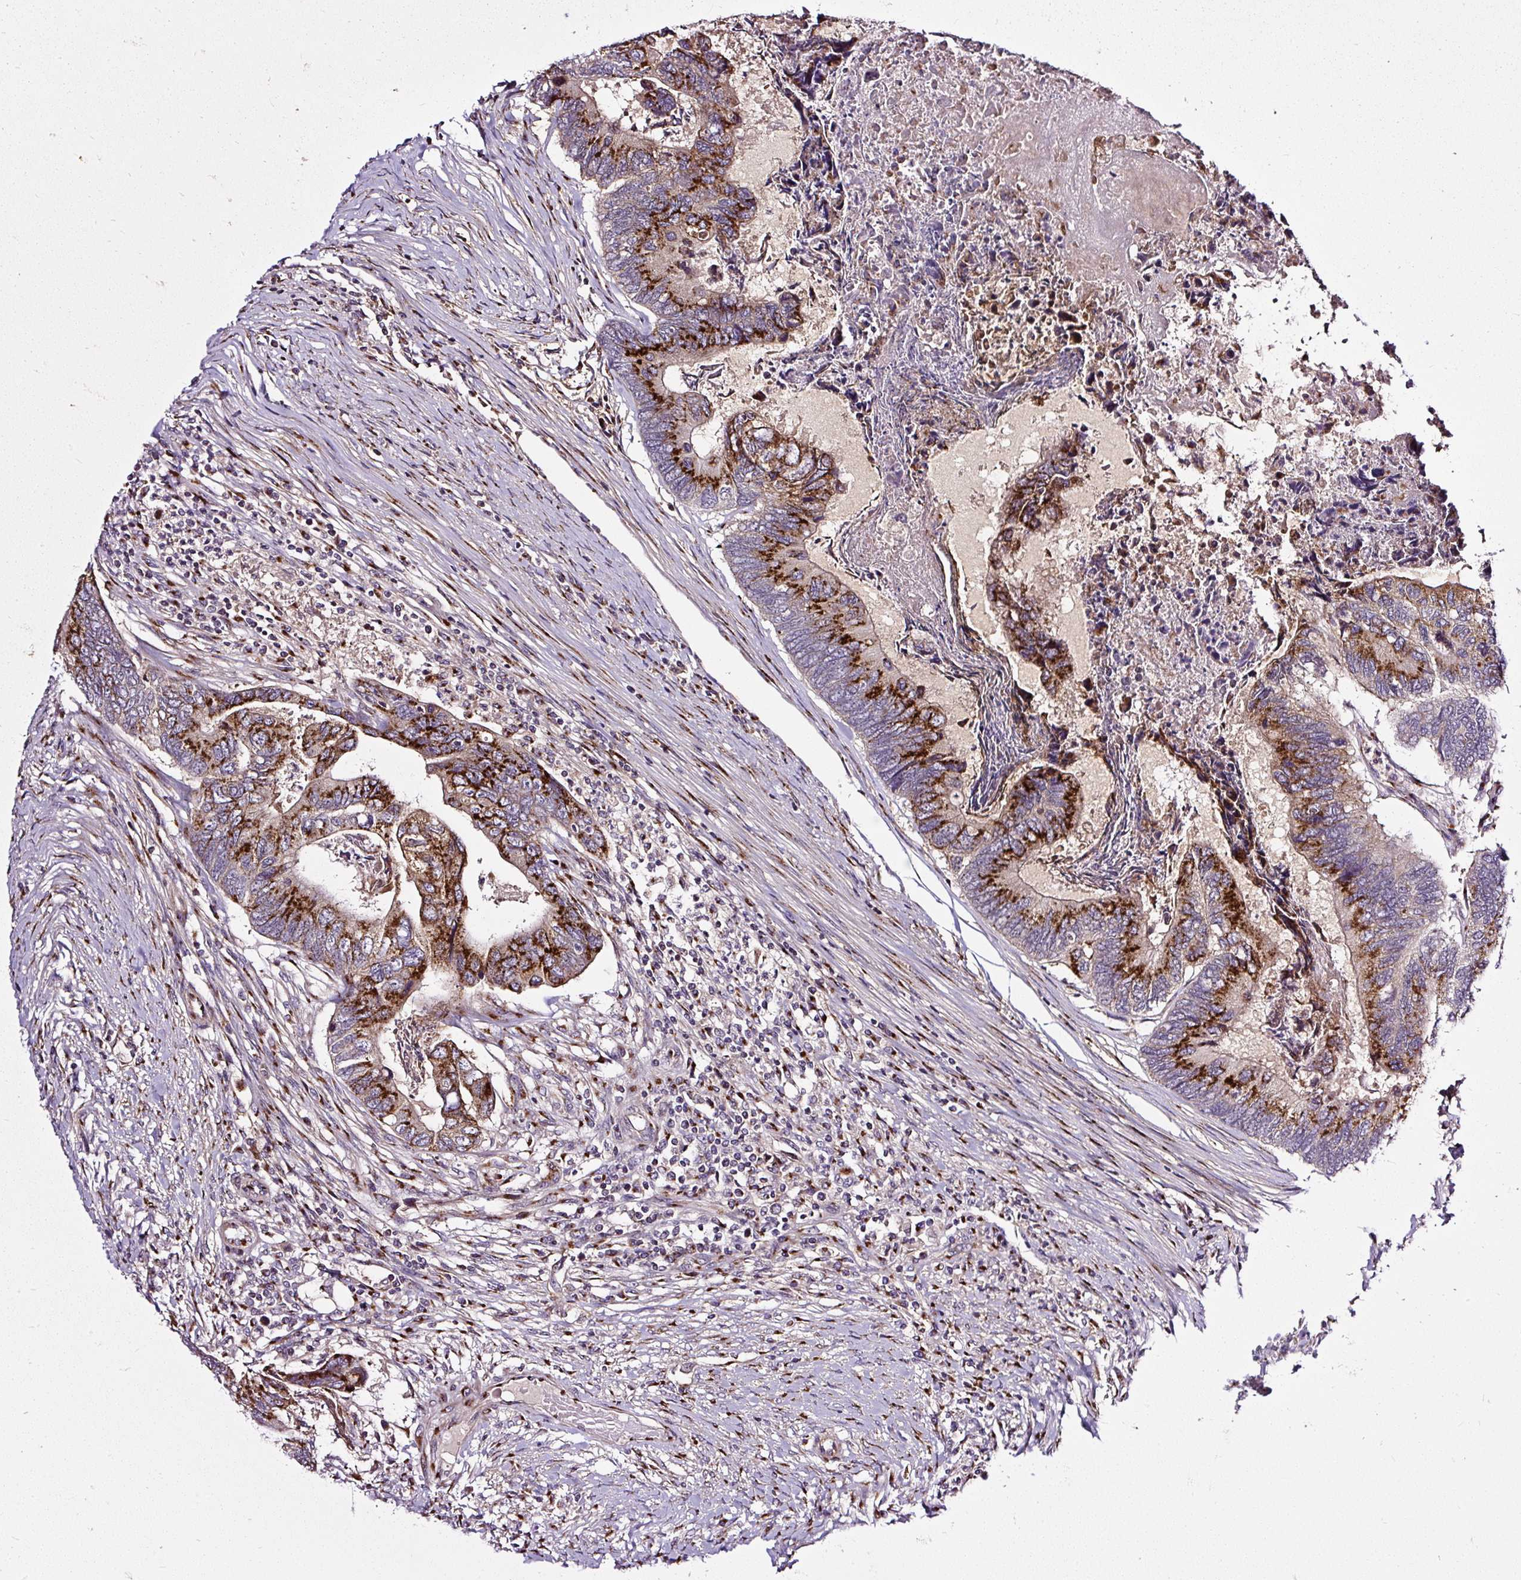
{"staining": {"intensity": "strong", "quantity": ">75%", "location": "cytoplasmic/membranous"}, "tissue": "colorectal cancer", "cell_type": "Tumor cells", "image_type": "cancer", "snomed": [{"axis": "morphology", "description": "Adenocarcinoma, NOS"}, {"axis": "topography", "description": "Colon"}], "caption": "DAB (3,3'-diaminobenzidine) immunohistochemical staining of human colorectal cancer exhibits strong cytoplasmic/membranous protein positivity in about >75% of tumor cells.", "gene": "MSMP", "patient": {"sex": "female", "age": 67}}